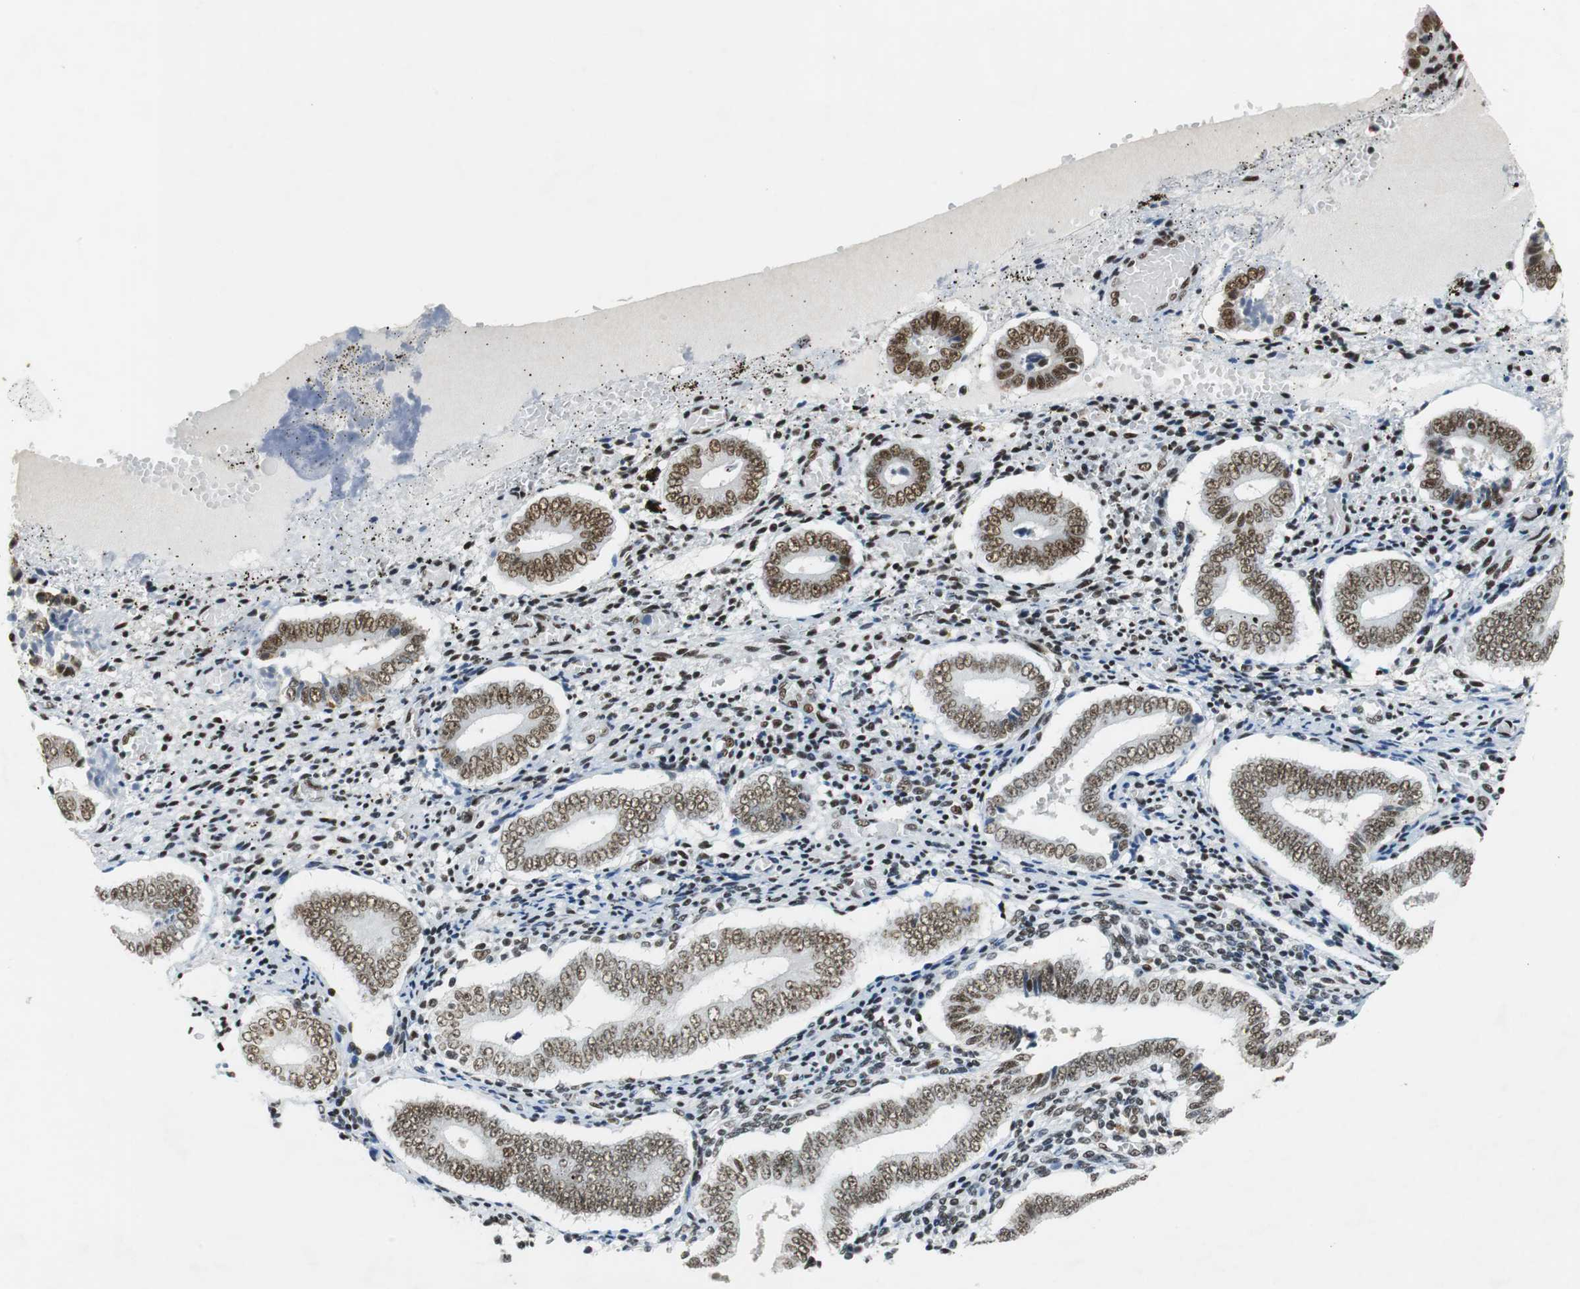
{"staining": {"intensity": "strong", "quantity": ">75%", "location": "nuclear"}, "tissue": "endometrium", "cell_type": "Cells in endometrial stroma", "image_type": "normal", "snomed": [{"axis": "morphology", "description": "Normal tissue, NOS"}, {"axis": "topography", "description": "Endometrium"}], "caption": "Endometrium stained with DAB immunohistochemistry exhibits high levels of strong nuclear positivity in about >75% of cells in endometrial stroma.", "gene": "PRKDC", "patient": {"sex": "female", "age": 42}}